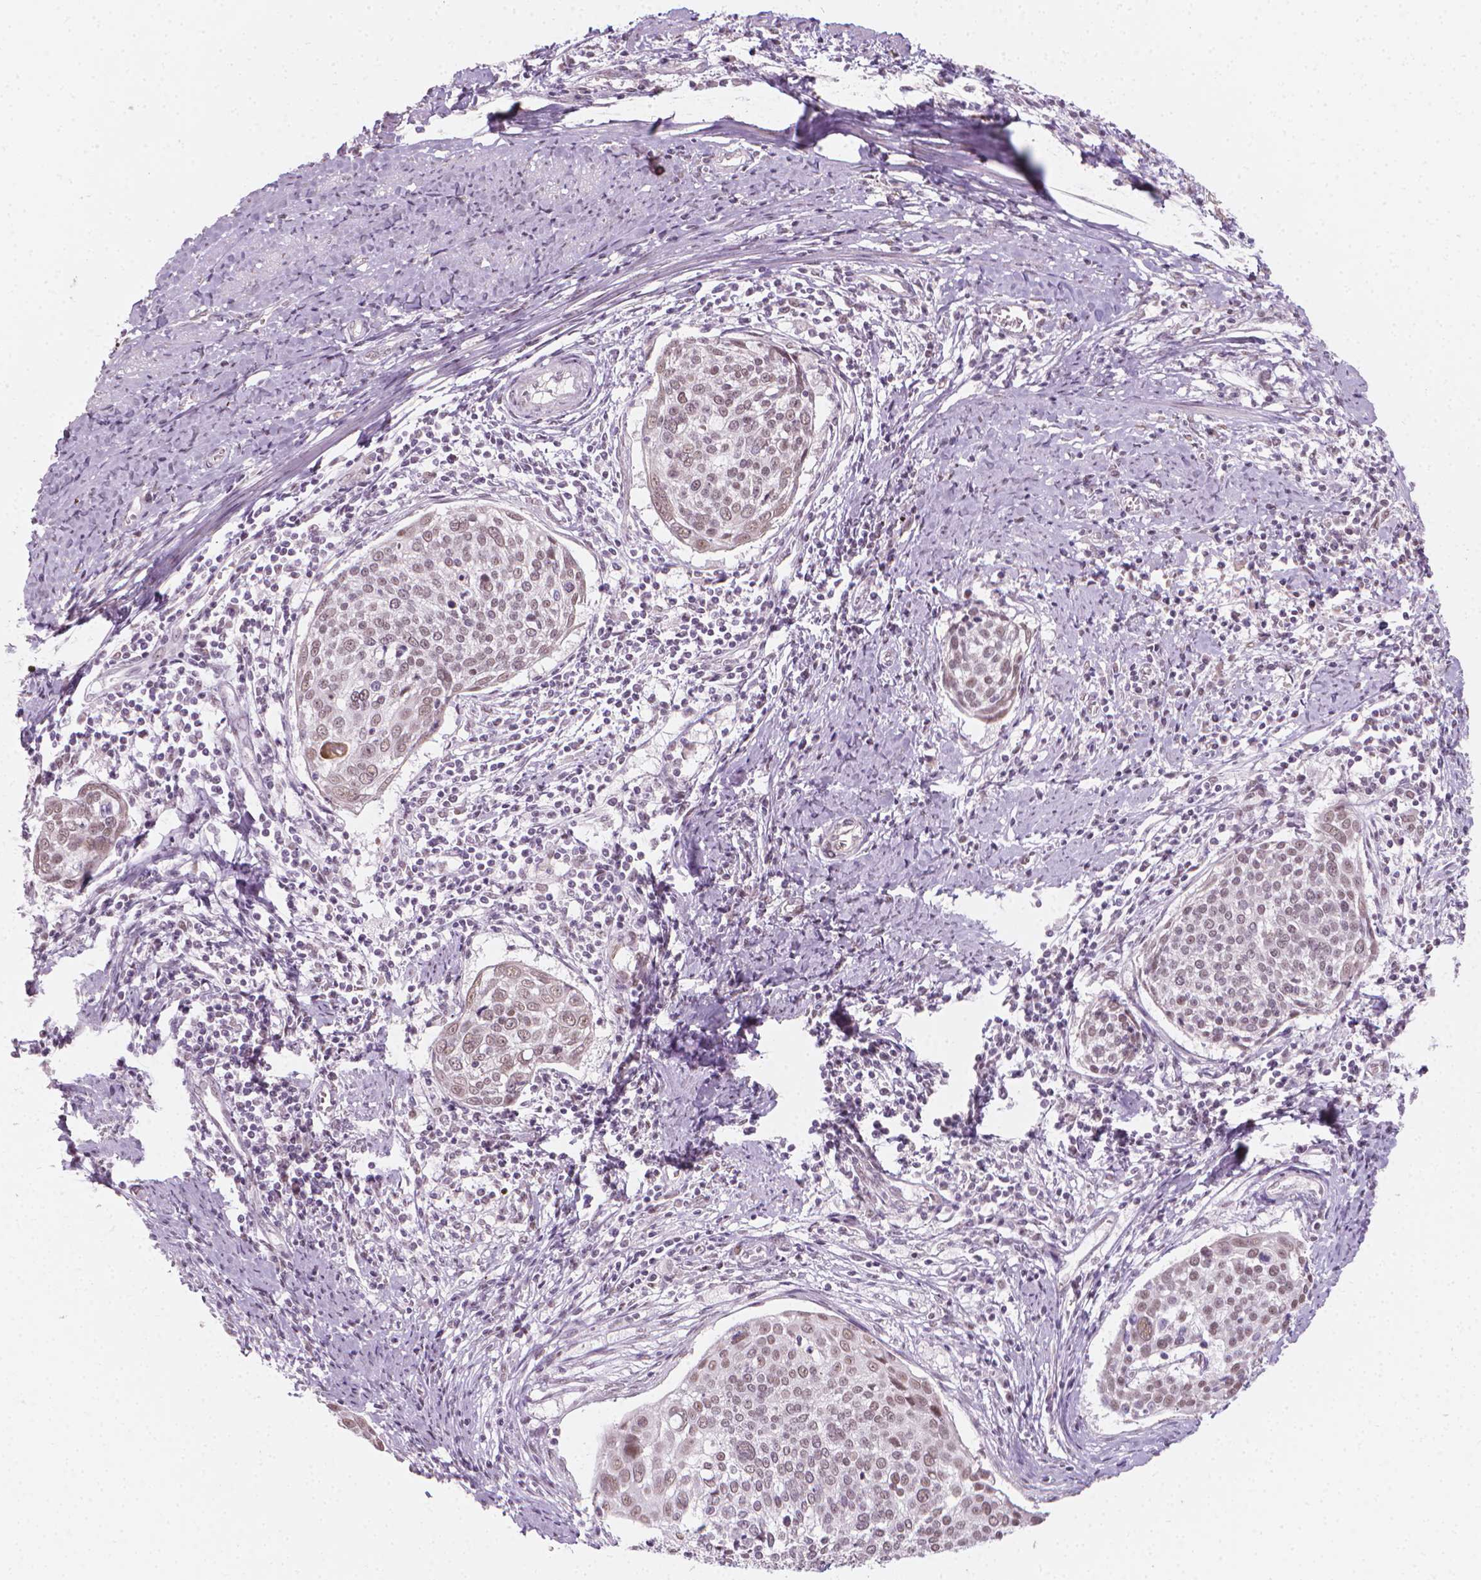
{"staining": {"intensity": "weak", "quantity": "25%-75%", "location": "nuclear"}, "tissue": "cervical cancer", "cell_type": "Tumor cells", "image_type": "cancer", "snomed": [{"axis": "morphology", "description": "Squamous cell carcinoma, NOS"}, {"axis": "topography", "description": "Cervix"}], "caption": "A photomicrograph of human cervical cancer stained for a protein demonstrates weak nuclear brown staining in tumor cells.", "gene": "CDKN1C", "patient": {"sex": "female", "age": 39}}